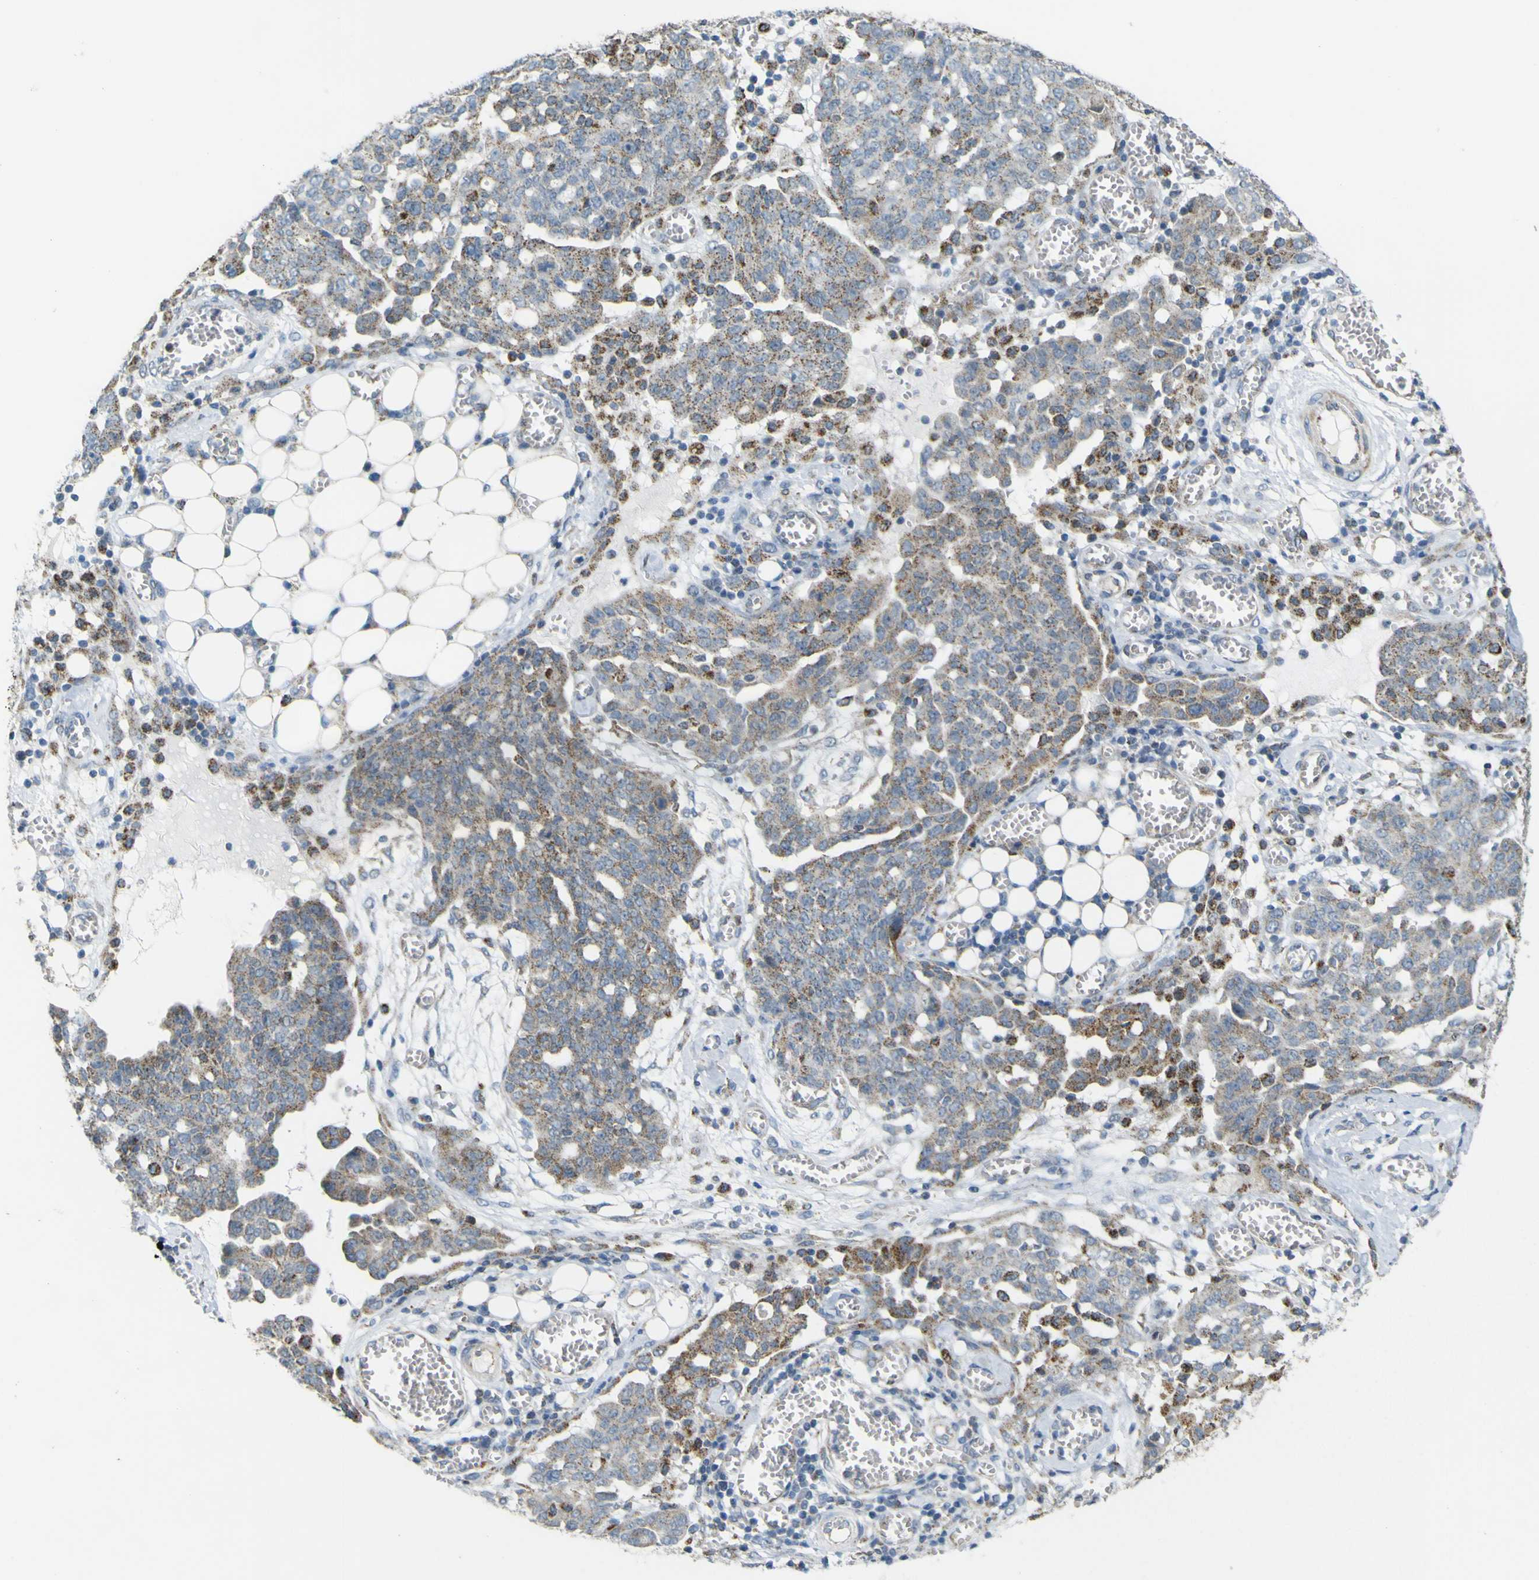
{"staining": {"intensity": "weak", "quantity": "25%-75%", "location": "cytoplasmic/membranous"}, "tissue": "ovarian cancer", "cell_type": "Tumor cells", "image_type": "cancer", "snomed": [{"axis": "morphology", "description": "Cystadenocarcinoma, serous, NOS"}, {"axis": "topography", "description": "Soft tissue"}, {"axis": "topography", "description": "Ovary"}], "caption": "Human ovarian cancer (serous cystadenocarcinoma) stained with a protein marker reveals weak staining in tumor cells.", "gene": "ACBD5", "patient": {"sex": "female", "age": 57}}